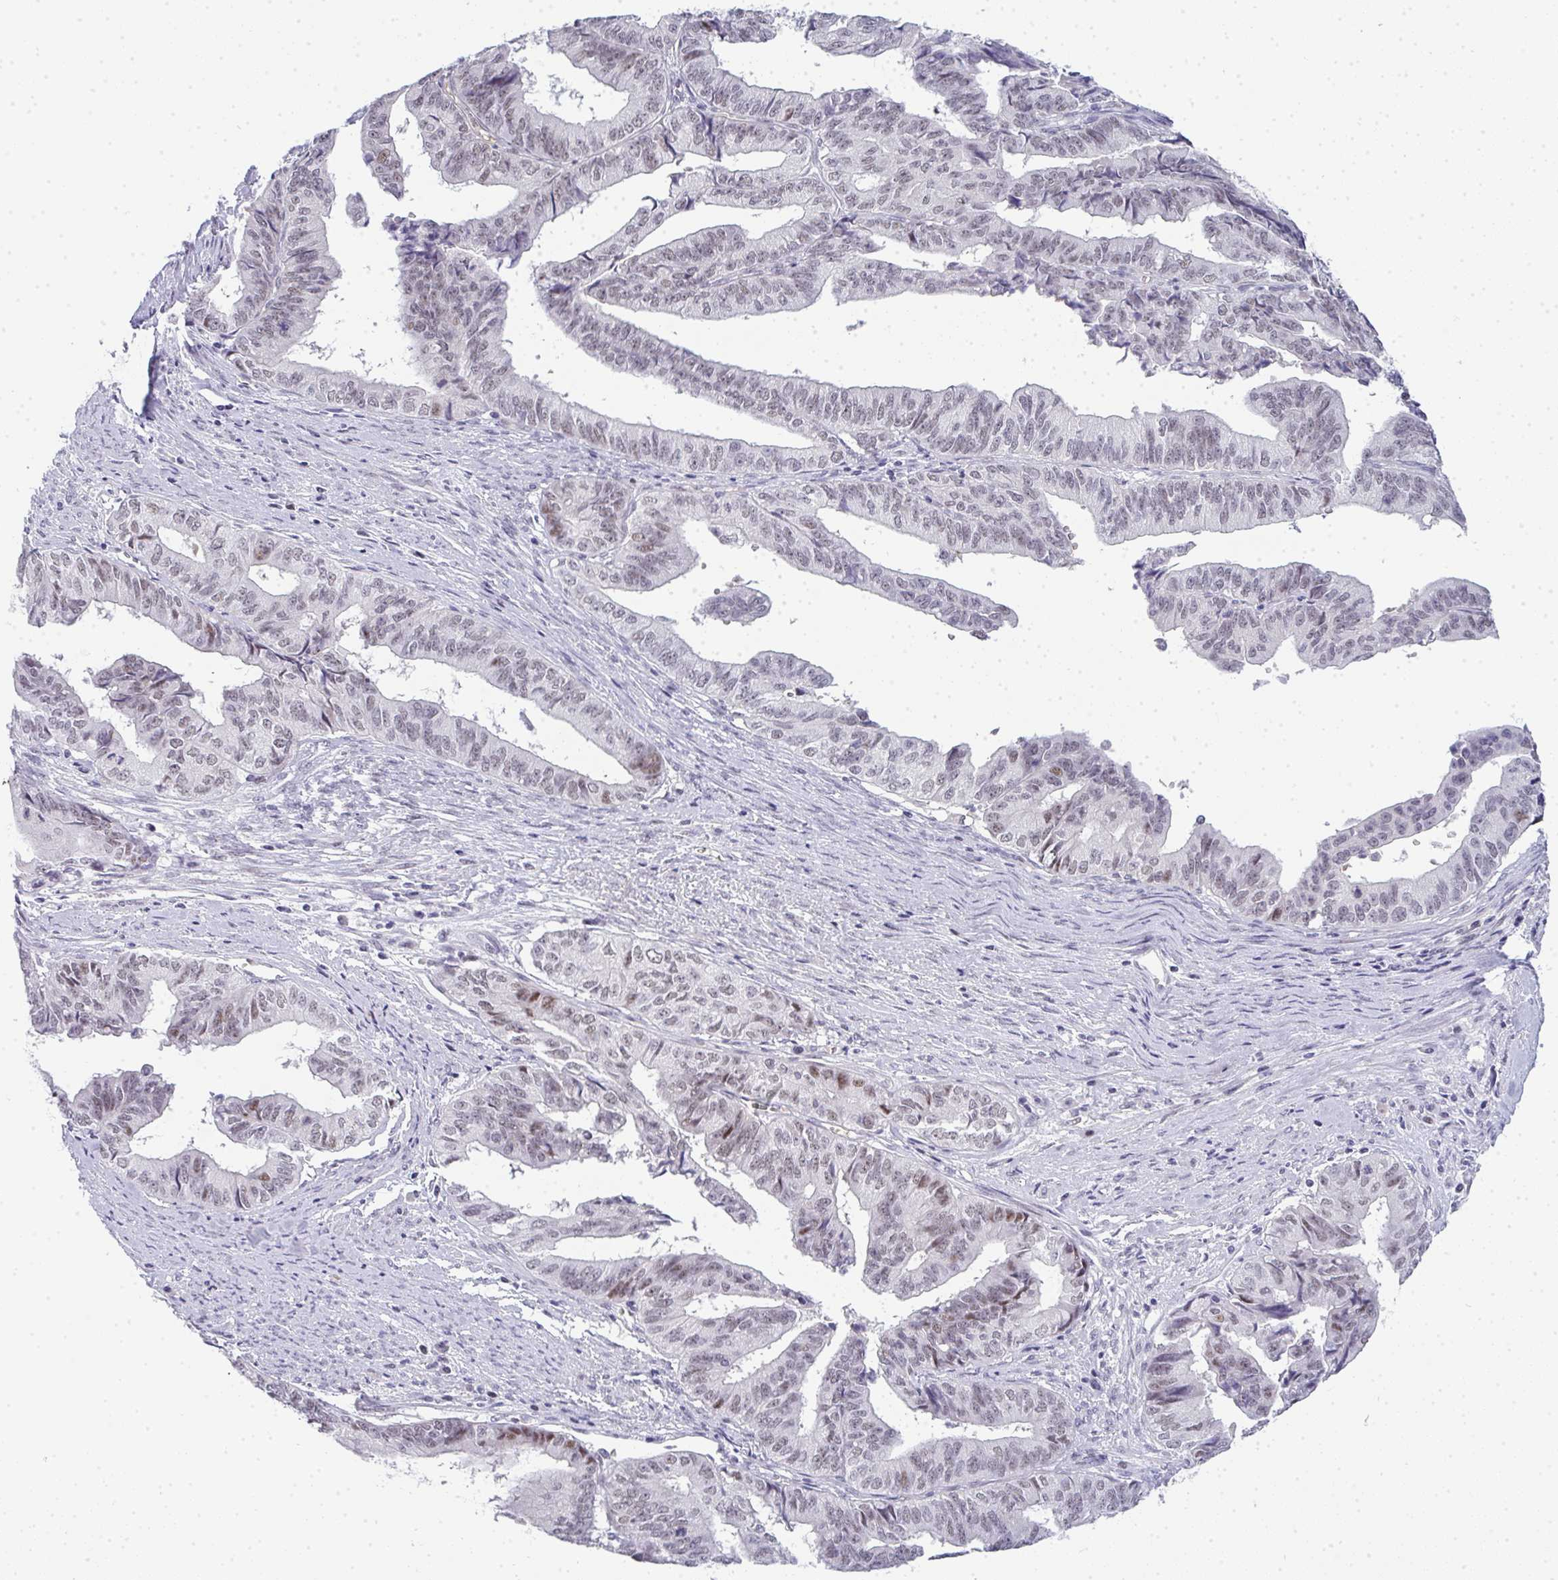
{"staining": {"intensity": "weak", "quantity": "<25%", "location": "nuclear"}, "tissue": "endometrial cancer", "cell_type": "Tumor cells", "image_type": "cancer", "snomed": [{"axis": "morphology", "description": "Adenocarcinoma, NOS"}, {"axis": "topography", "description": "Endometrium"}], "caption": "A micrograph of human adenocarcinoma (endometrial) is negative for staining in tumor cells. (DAB (3,3'-diaminobenzidine) IHC, high magnification).", "gene": "TNMD", "patient": {"sex": "female", "age": 65}}